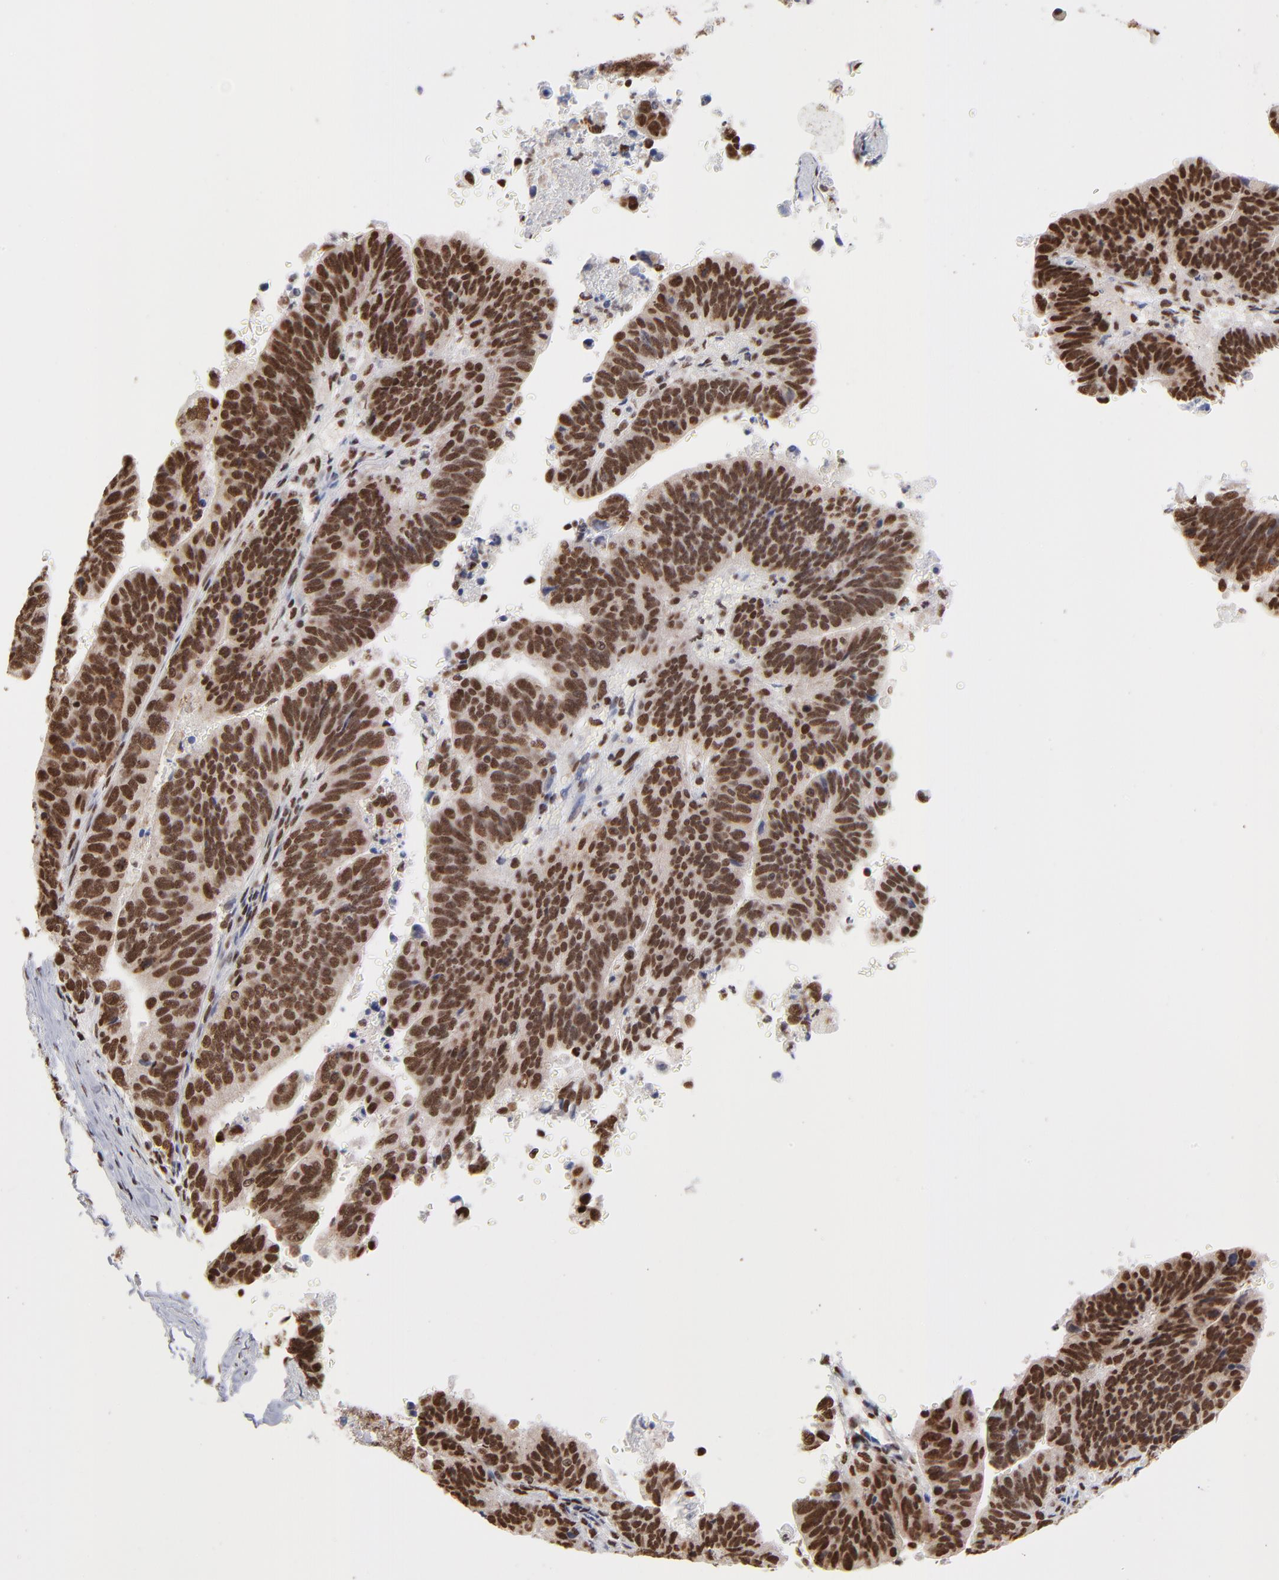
{"staining": {"intensity": "strong", "quantity": ">75%", "location": "cytoplasmic/membranous,nuclear"}, "tissue": "stomach cancer", "cell_type": "Tumor cells", "image_type": "cancer", "snomed": [{"axis": "morphology", "description": "Adenocarcinoma, NOS"}, {"axis": "topography", "description": "Stomach, upper"}], "caption": "Protein expression analysis of stomach cancer shows strong cytoplasmic/membranous and nuclear expression in about >75% of tumor cells.", "gene": "ZNF3", "patient": {"sex": "female", "age": 50}}